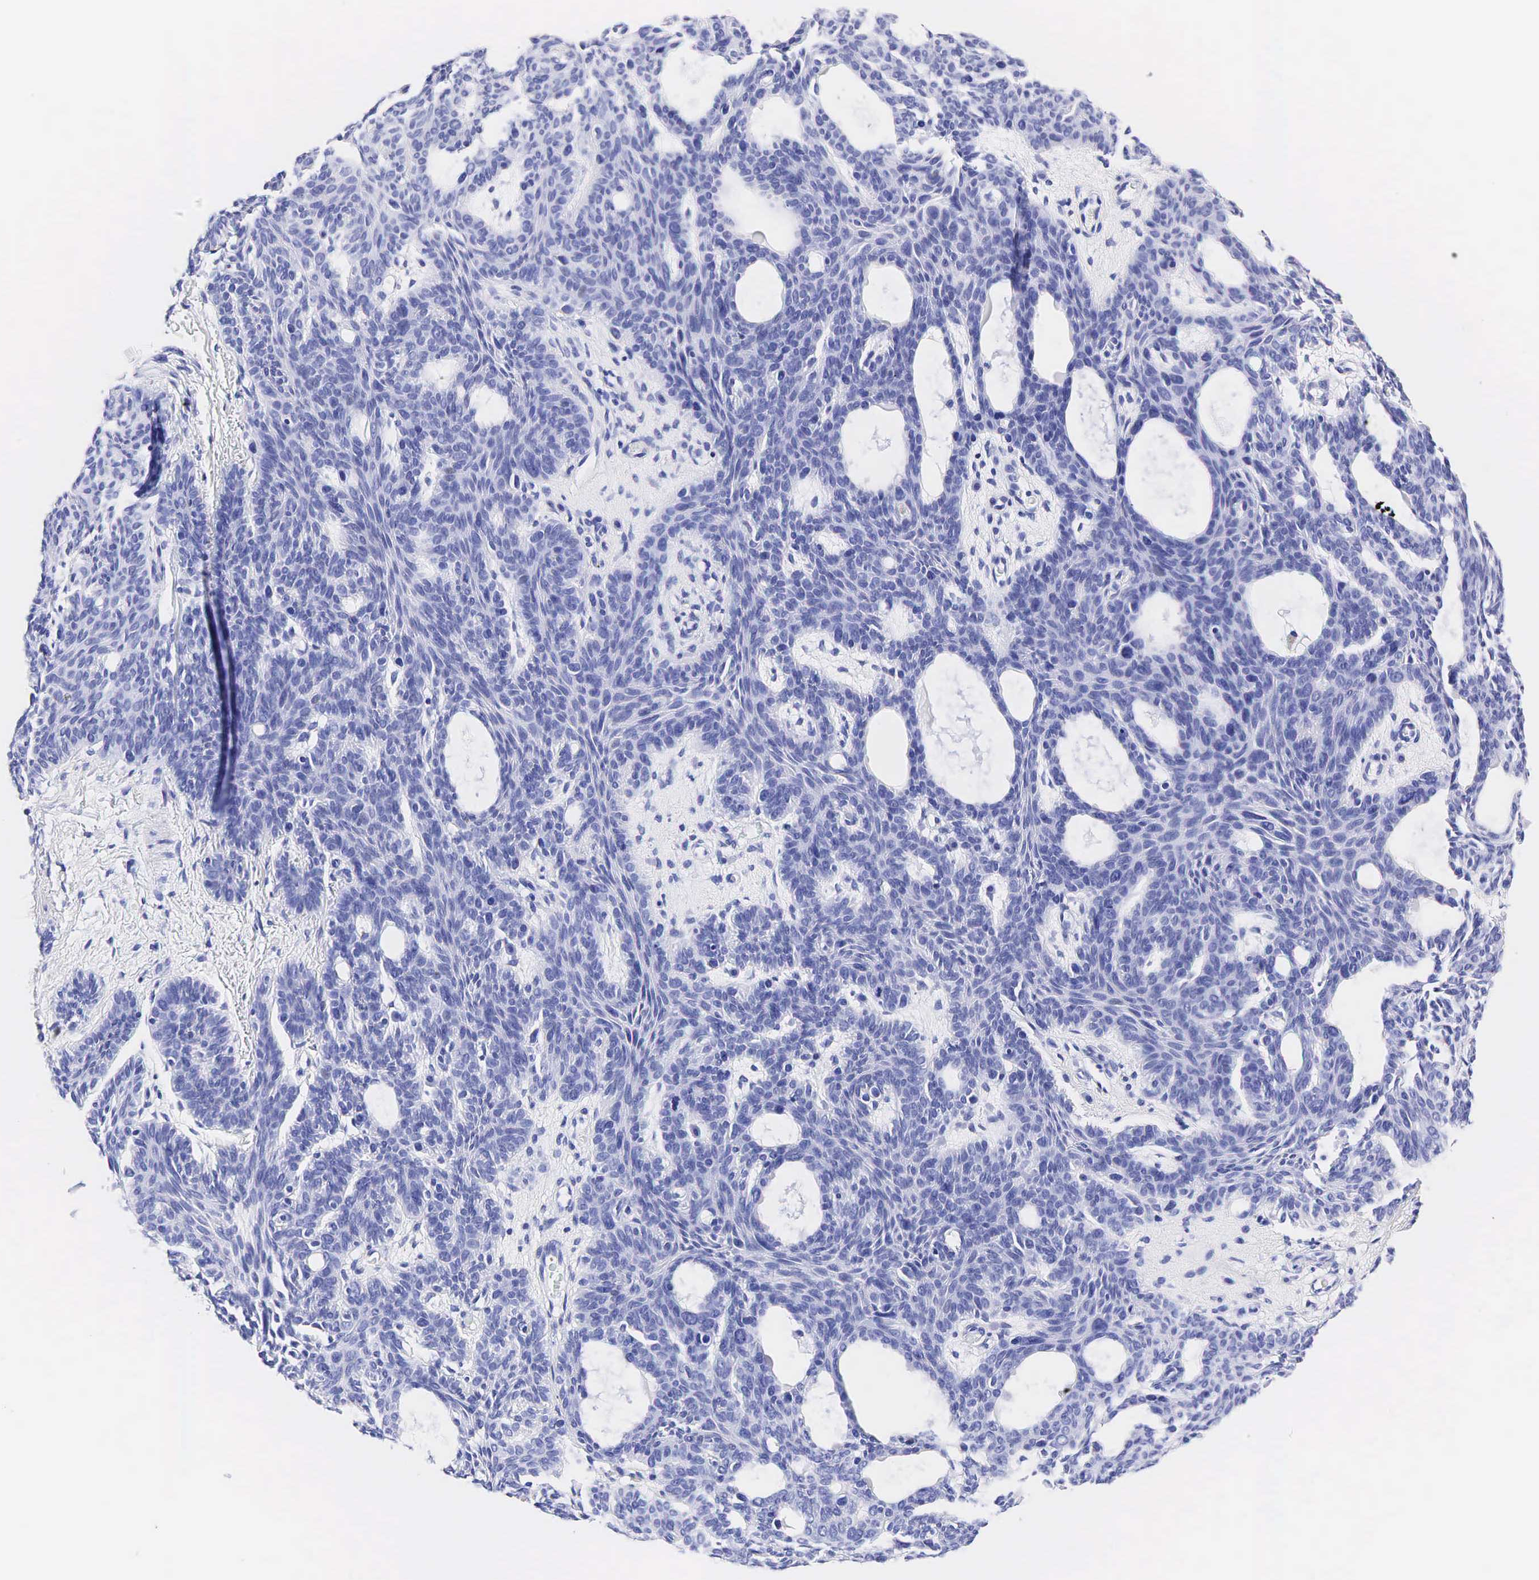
{"staining": {"intensity": "negative", "quantity": "none", "location": "none"}, "tissue": "skin cancer", "cell_type": "Tumor cells", "image_type": "cancer", "snomed": [{"axis": "morphology", "description": "Basal cell carcinoma"}, {"axis": "topography", "description": "Skin"}], "caption": "Immunohistochemistry of skin basal cell carcinoma demonstrates no expression in tumor cells.", "gene": "KLK3", "patient": {"sex": "male", "age": 44}}